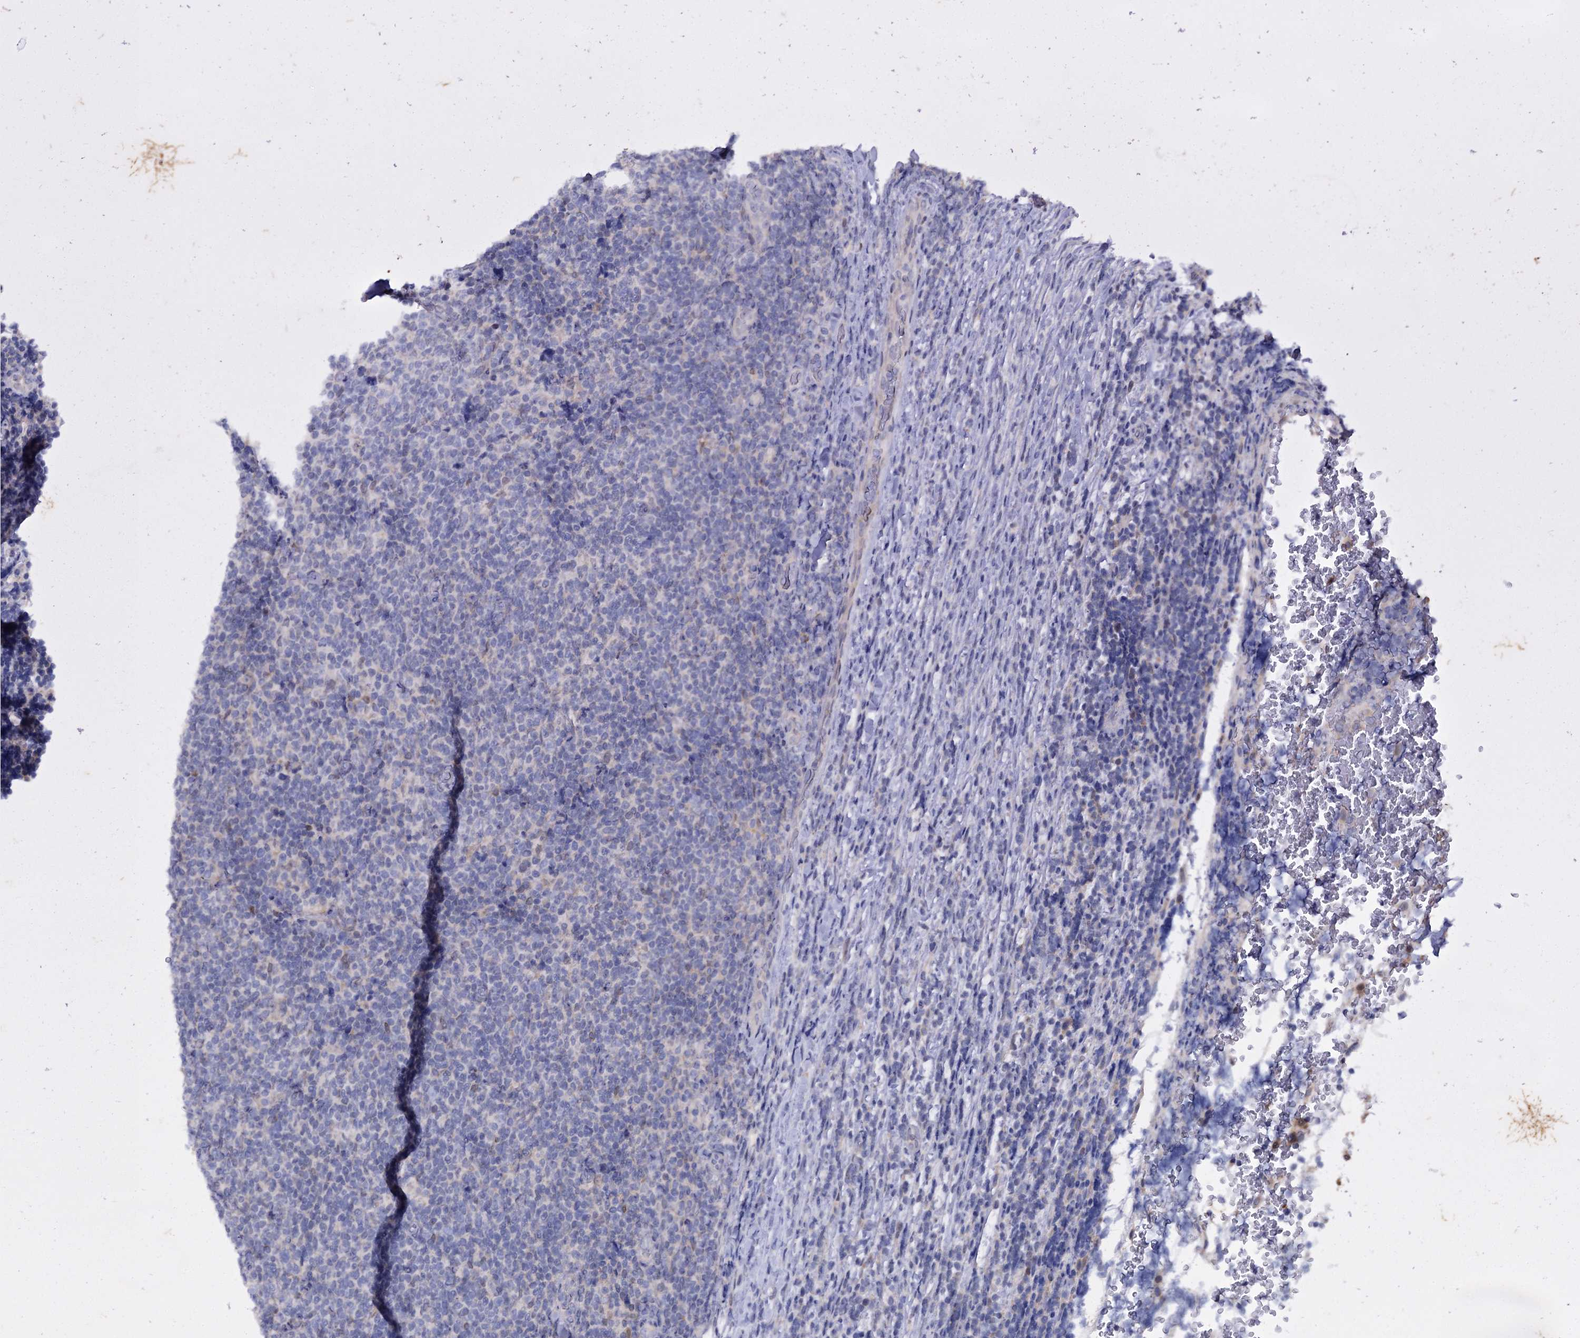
{"staining": {"intensity": "negative", "quantity": "none", "location": "none"}, "tissue": "lymphoma", "cell_type": "Tumor cells", "image_type": "cancer", "snomed": [{"axis": "morphology", "description": "Malignant lymphoma, non-Hodgkin's type, Low grade"}, {"axis": "topography", "description": "Lymph node"}], "caption": "Histopathology image shows no significant protein staining in tumor cells of malignant lymphoma, non-Hodgkin's type (low-grade). (Brightfield microscopy of DAB (3,3'-diaminobenzidine) IHC at high magnification).", "gene": "MID1IP1", "patient": {"sex": "male", "age": 66}}